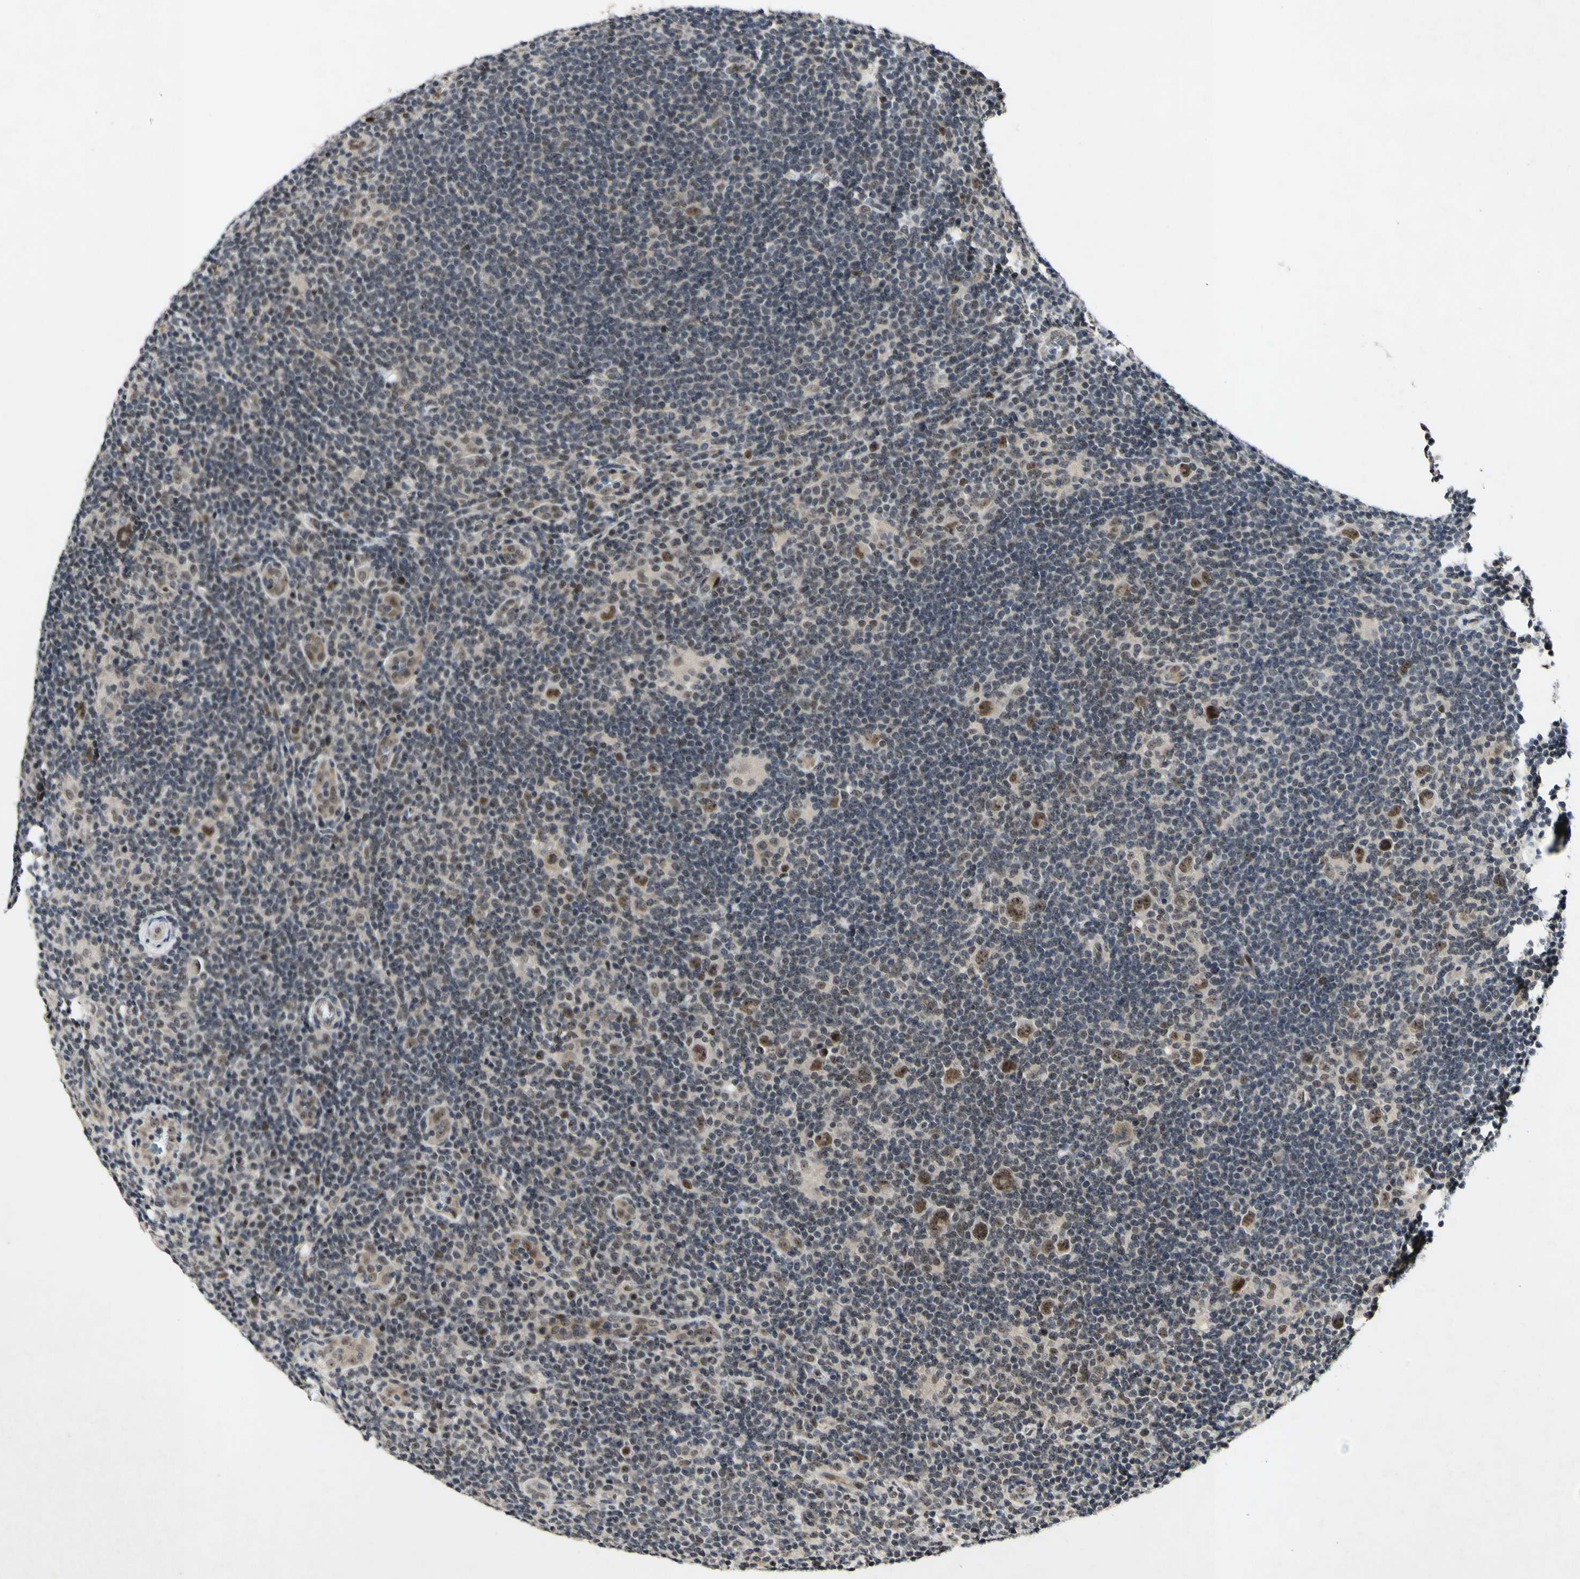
{"staining": {"intensity": "moderate", "quantity": ">75%", "location": "nuclear"}, "tissue": "lymphoma", "cell_type": "Tumor cells", "image_type": "cancer", "snomed": [{"axis": "morphology", "description": "Hodgkin's disease, NOS"}, {"axis": "topography", "description": "Lymph node"}], "caption": "A brown stain highlights moderate nuclear staining of a protein in Hodgkin's disease tumor cells. (DAB (3,3'-diaminobenzidine) IHC, brown staining for protein, blue staining for nuclei).", "gene": "POLR2F", "patient": {"sex": "female", "age": 57}}